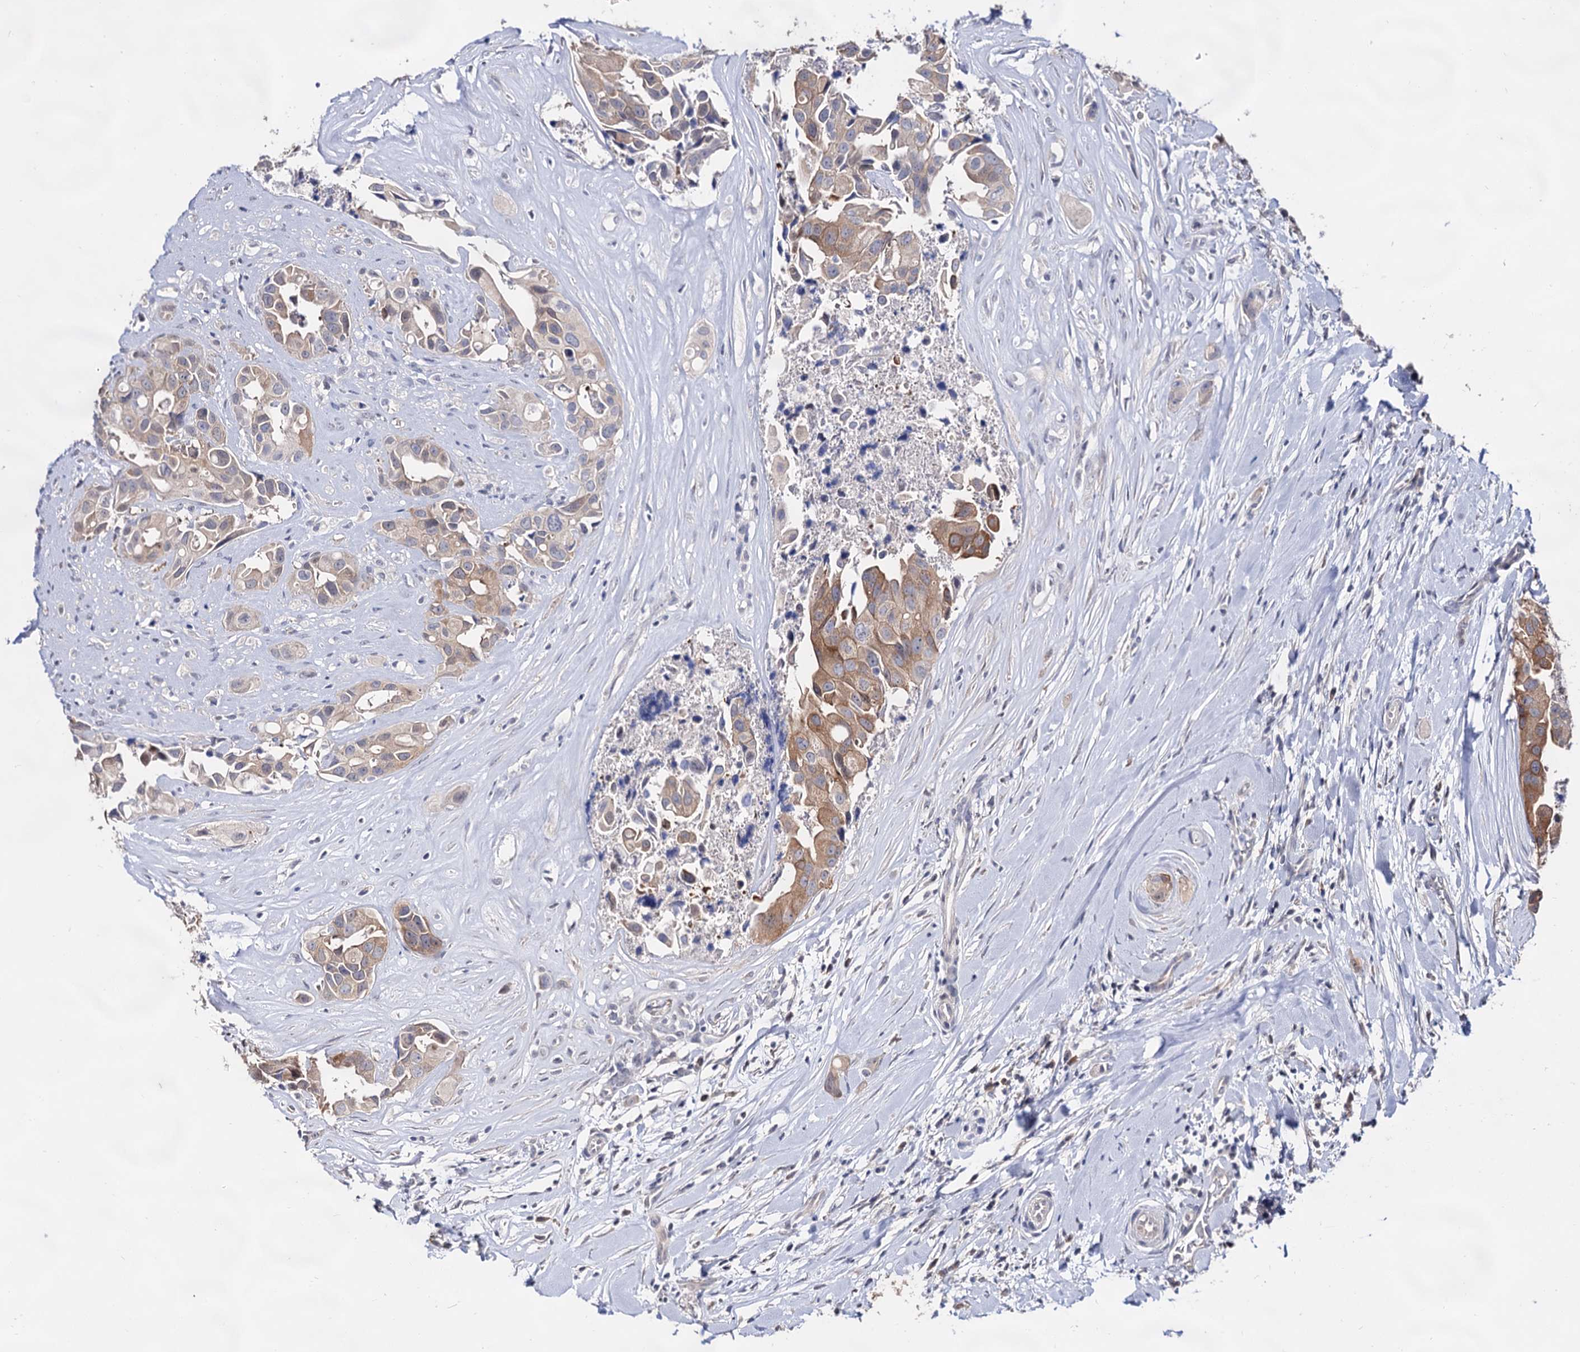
{"staining": {"intensity": "moderate", "quantity": ">75%", "location": "cytoplasmic/membranous"}, "tissue": "head and neck cancer", "cell_type": "Tumor cells", "image_type": "cancer", "snomed": [{"axis": "morphology", "description": "Adenocarcinoma, NOS"}, {"axis": "morphology", "description": "Adenocarcinoma, metastatic, NOS"}, {"axis": "topography", "description": "Head-Neck"}], "caption": "Tumor cells reveal moderate cytoplasmic/membranous staining in about >75% of cells in head and neck adenocarcinoma. Using DAB (3,3'-diaminobenzidine) (brown) and hematoxylin (blue) stains, captured at high magnification using brightfield microscopy.", "gene": "ARFIP2", "patient": {"sex": "male", "age": 75}}